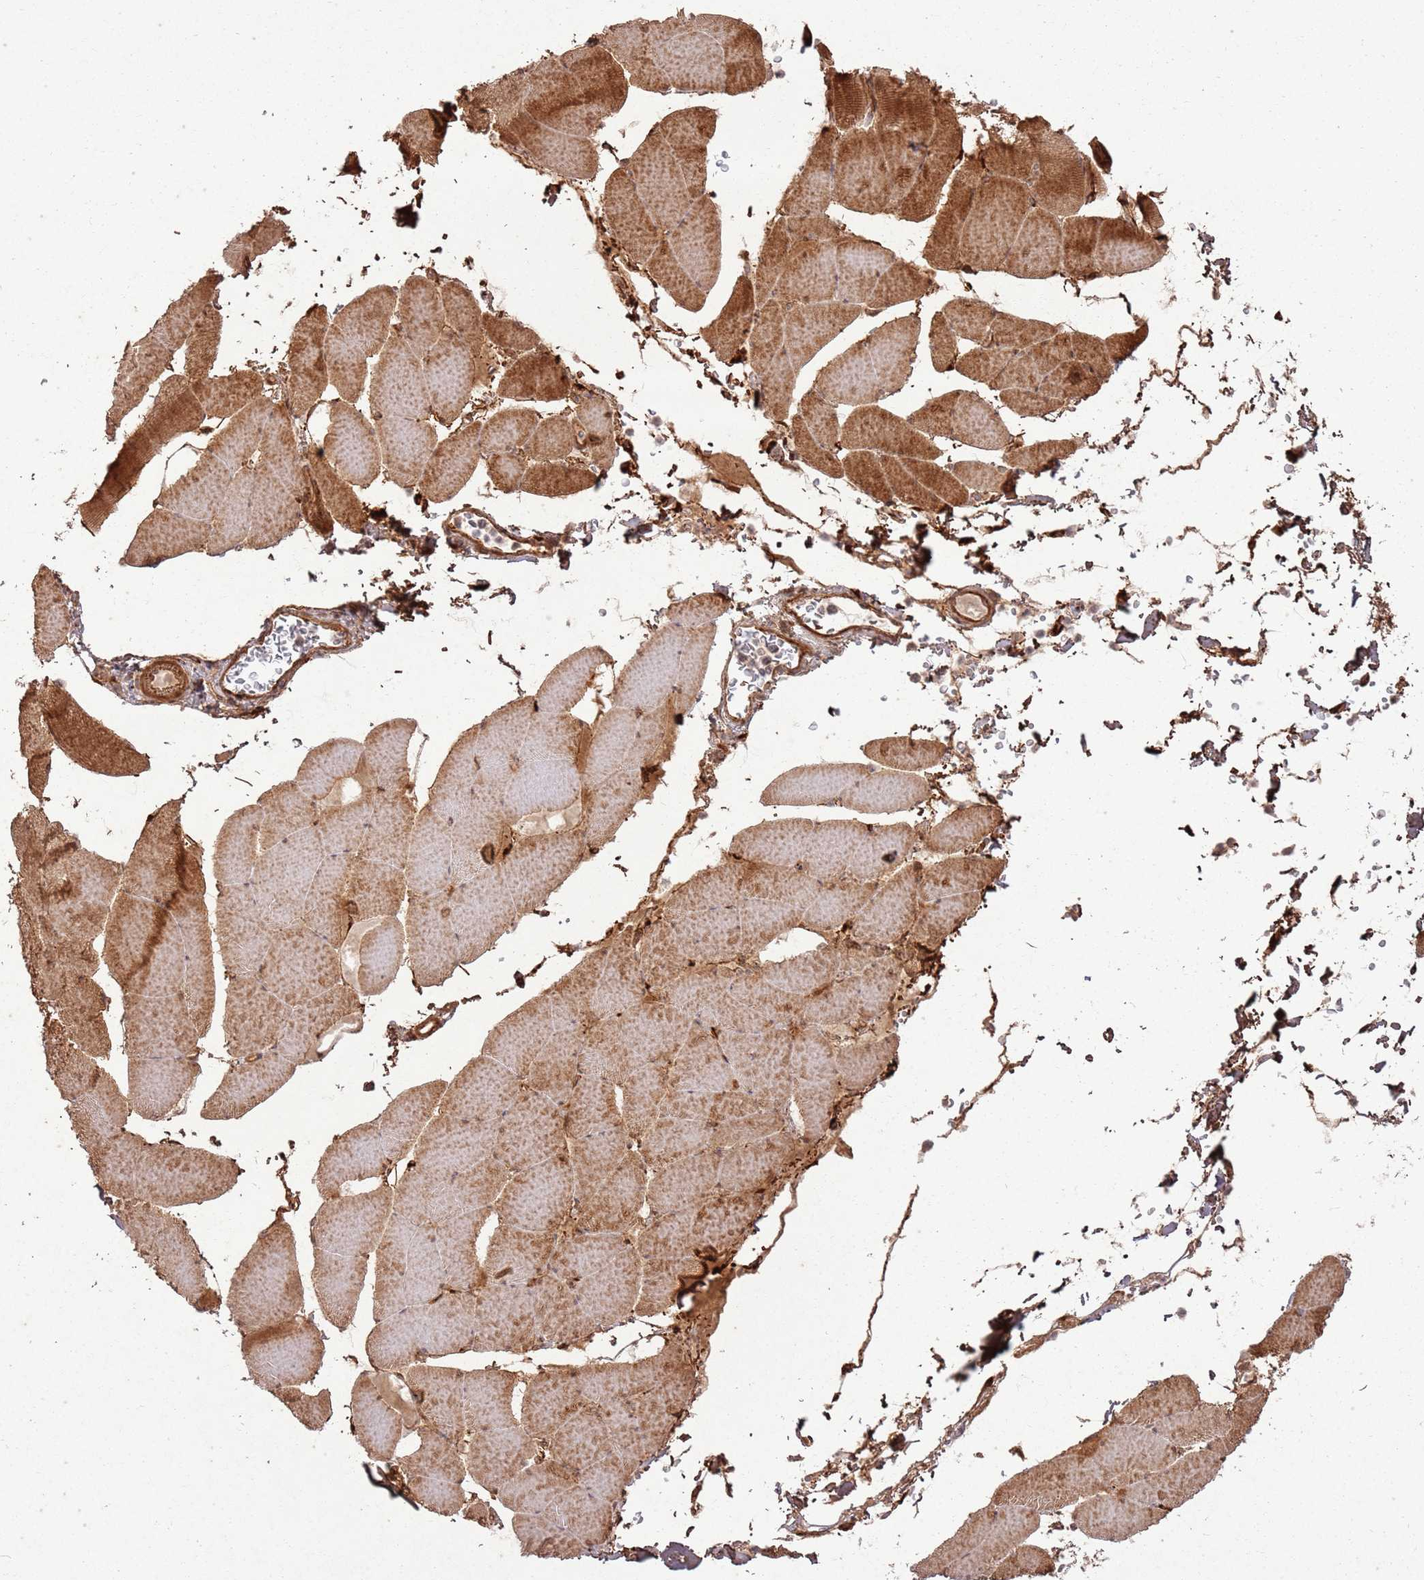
{"staining": {"intensity": "strong", "quantity": ">75%", "location": "cytoplasmic/membranous,nuclear"}, "tissue": "skeletal muscle", "cell_type": "Myocytes", "image_type": "normal", "snomed": [{"axis": "morphology", "description": "Normal tissue, NOS"}, {"axis": "topography", "description": "Skeletal muscle"}, {"axis": "topography", "description": "Head-Neck"}], "caption": "Strong cytoplasmic/membranous,nuclear staining for a protein is present in about >75% of myocytes of unremarkable skeletal muscle using immunohistochemistry (IHC).", "gene": "ZNF623", "patient": {"sex": "male", "age": 66}}